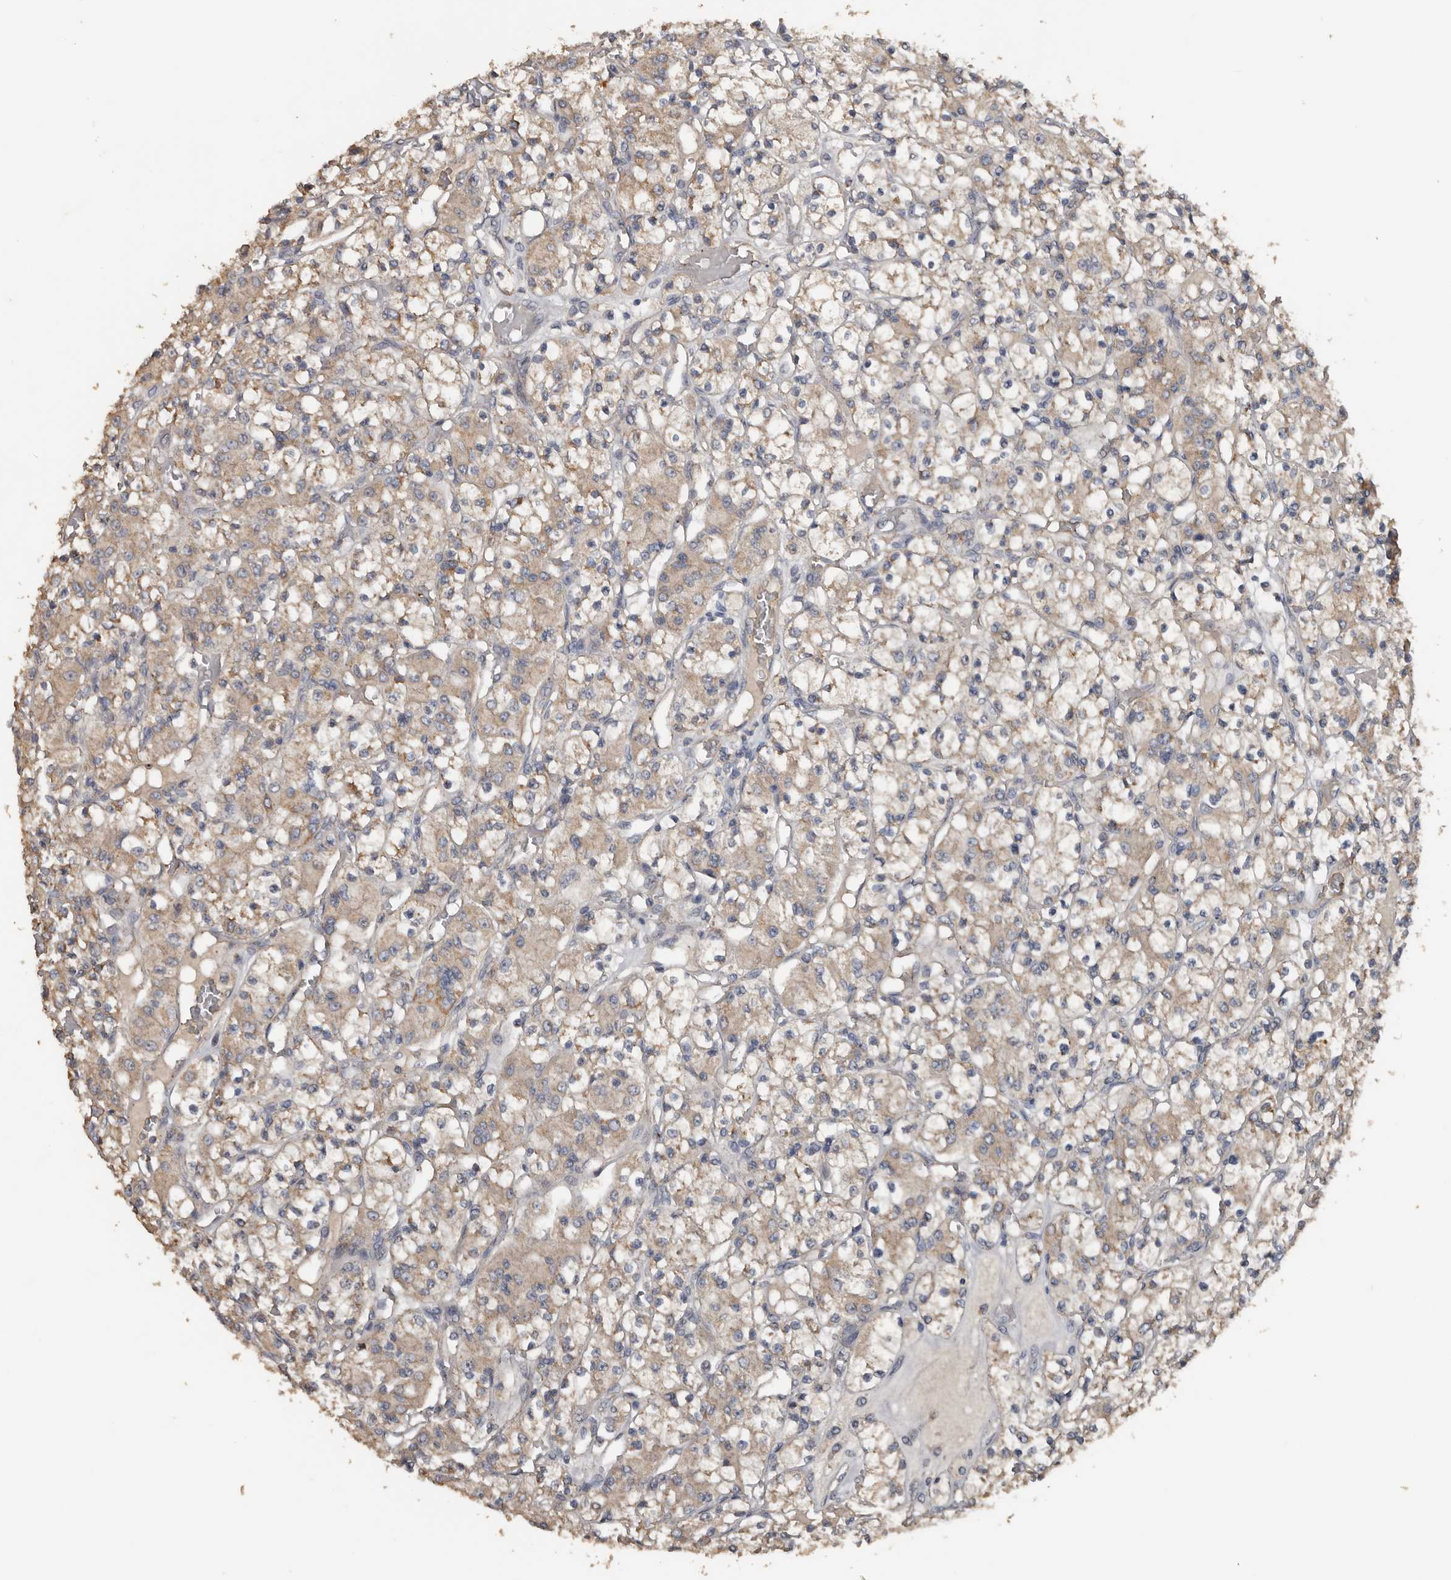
{"staining": {"intensity": "weak", "quantity": ">75%", "location": "cytoplasmic/membranous"}, "tissue": "renal cancer", "cell_type": "Tumor cells", "image_type": "cancer", "snomed": [{"axis": "morphology", "description": "Adenocarcinoma, NOS"}, {"axis": "topography", "description": "Kidney"}], "caption": "Adenocarcinoma (renal) stained with a brown dye exhibits weak cytoplasmic/membranous positive expression in approximately >75% of tumor cells.", "gene": "HYAL4", "patient": {"sex": "female", "age": 59}}